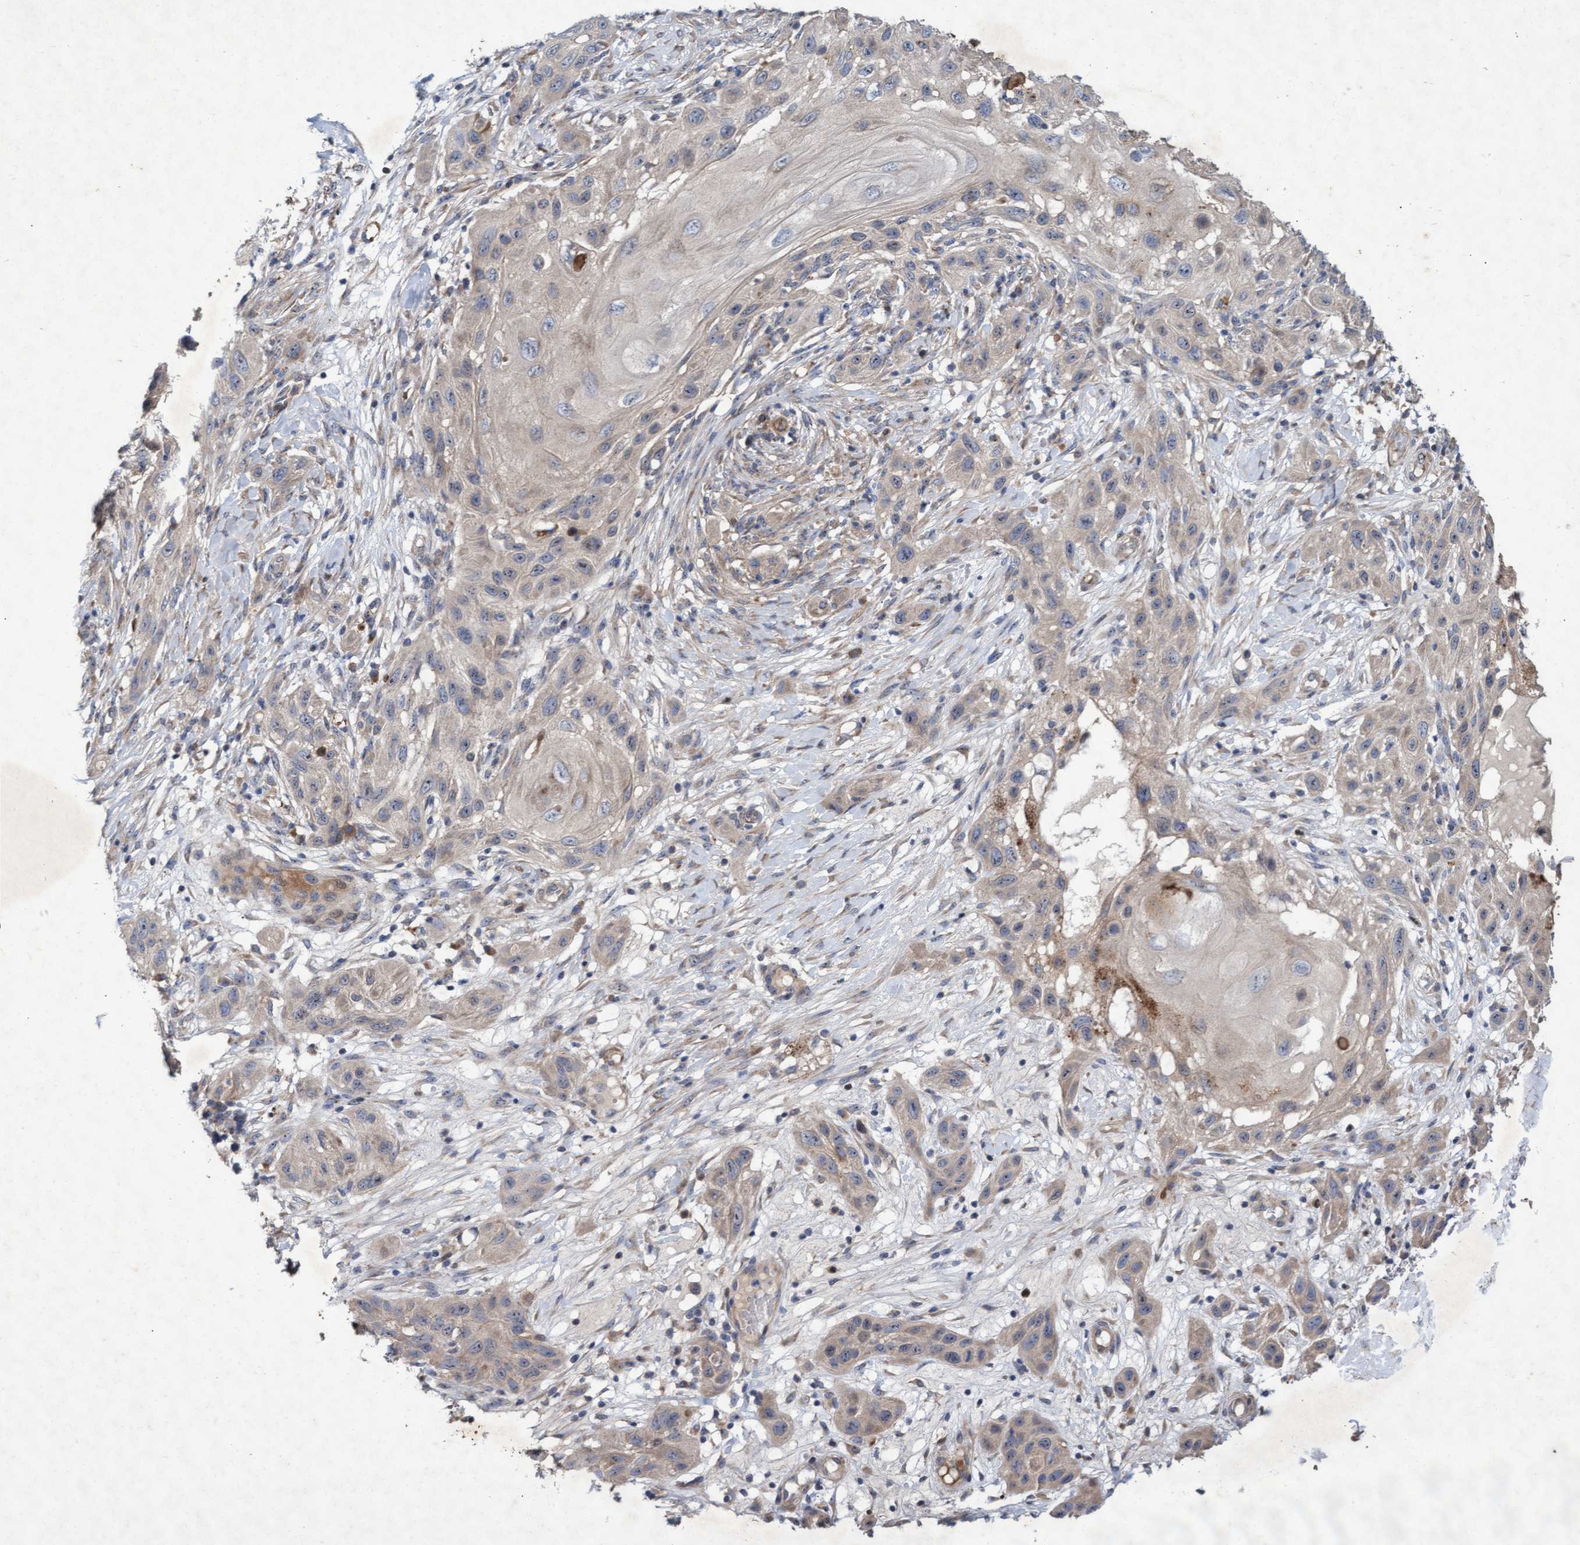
{"staining": {"intensity": "weak", "quantity": "<25%", "location": "cytoplasmic/membranous"}, "tissue": "skin cancer", "cell_type": "Tumor cells", "image_type": "cancer", "snomed": [{"axis": "morphology", "description": "Squamous cell carcinoma, NOS"}, {"axis": "topography", "description": "Skin"}], "caption": "Immunohistochemistry (IHC) of human squamous cell carcinoma (skin) reveals no staining in tumor cells. (IHC, brightfield microscopy, high magnification).", "gene": "ABCF2", "patient": {"sex": "female", "age": 96}}